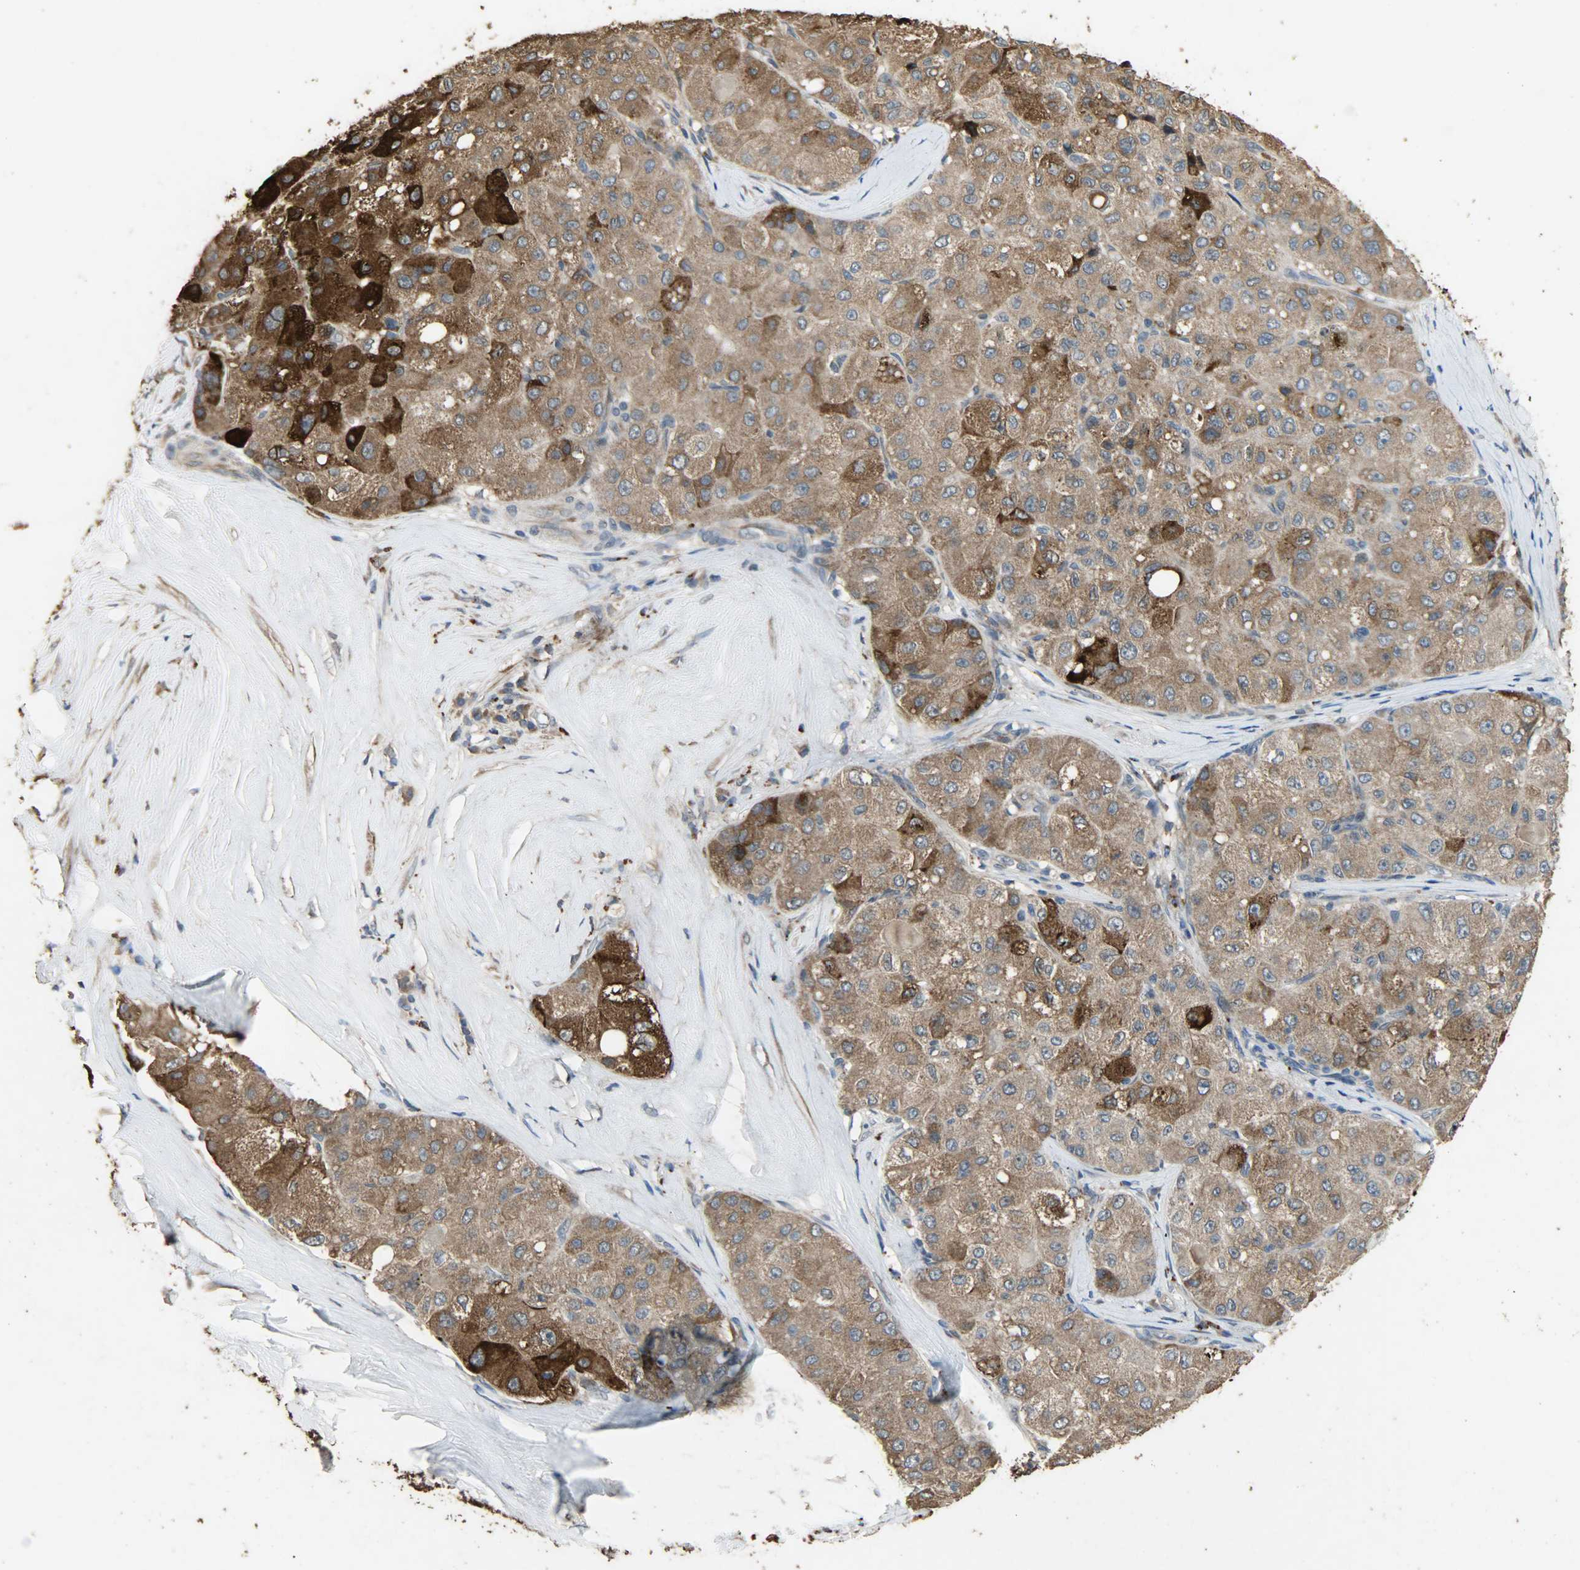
{"staining": {"intensity": "moderate", "quantity": ">75%", "location": "cytoplasmic/membranous"}, "tissue": "liver cancer", "cell_type": "Tumor cells", "image_type": "cancer", "snomed": [{"axis": "morphology", "description": "Carcinoma, Hepatocellular, NOS"}, {"axis": "topography", "description": "Liver"}], "caption": "This photomicrograph reveals IHC staining of liver hepatocellular carcinoma, with medium moderate cytoplasmic/membranous expression in approximately >75% of tumor cells.", "gene": "CDKN2C", "patient": {"sex": "male", "age": 80}}